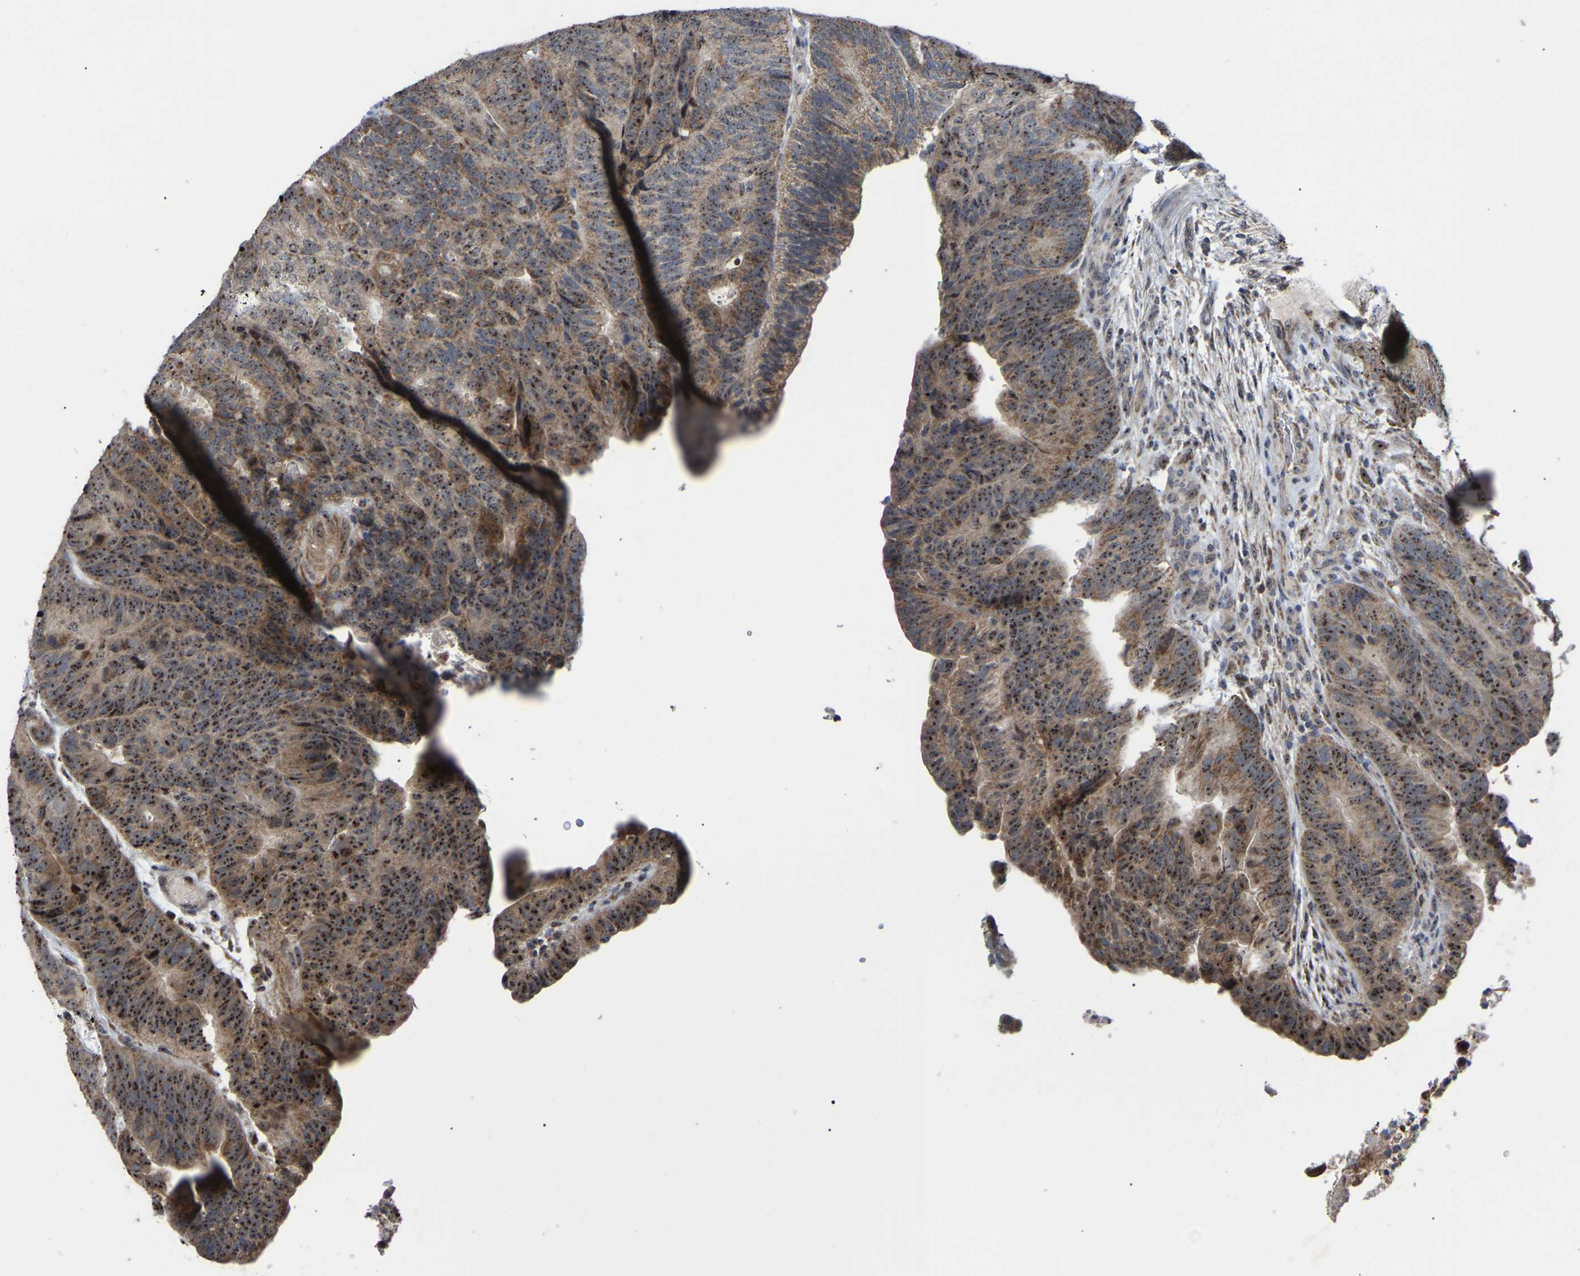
{"staining": {"intensity": "strong", "quantity": ">75%", "location": "cytoplasmic/membranous,nuclear"}, "tissue": "colorectal cancer", "cell_type": "Tumor cells", "image_type": "cancer", "snomed": [{"axis": "morphology", "description": "Adenocarcinoma, NOS"}, {"axis": "topography", "description": "Colon"}], "caption": "Immunohistochemical staining of adenocarcinoma (colorectal) displays high levels of strong cytoplasmic/membranous and nuclear protein positivity in approximately >75% of tumor cells.", "gene": "NOP53", "patient": {"sex": "female", "age": 67}}